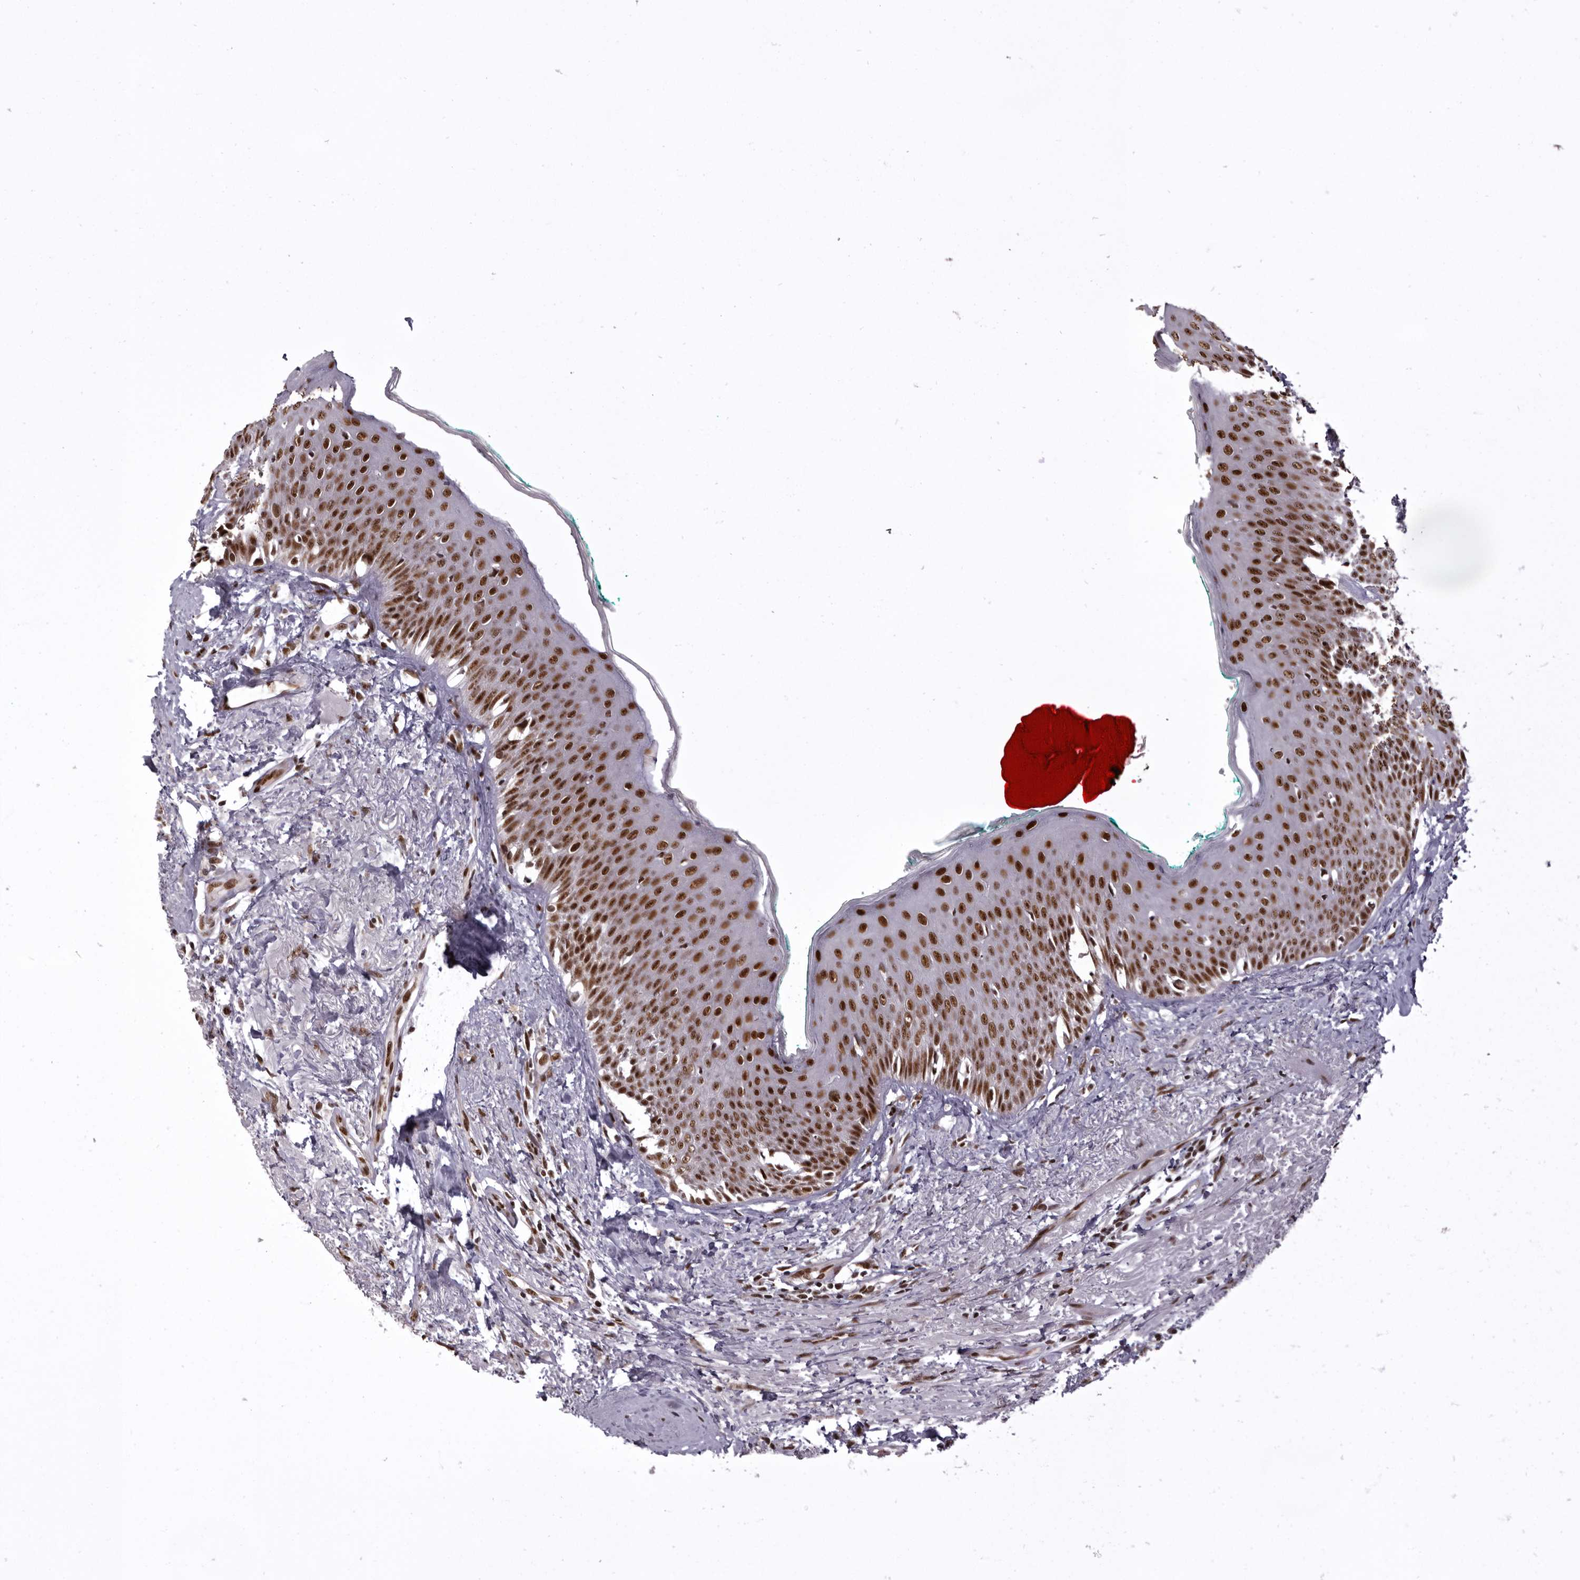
{"staining": {"intensity": "strong", "quantity": ">75%", "location": "nuclear"}, "tissue": "oral mucosa", "cell_type": "Squamous epithelial cells", "image_type": "normal", "snomed": [{"axis": "morphology", "description": "Normal tissue, NOS"}, {"axis": "topography", "description": "Oral tissue"}], "caption": "Brown immunohistochemical staining in normal oral mucosa demonstrates strong nuclear positivity in about >75% of squamous epithelial cells. Using DAB (3,3'-diaminobenzidine) (brown) and hematoxylin (blue) stains, captured at high magnification using brightfield microscopy.", "gene": "CHTOP", "patient": {"sex": "female", "age": 70}}